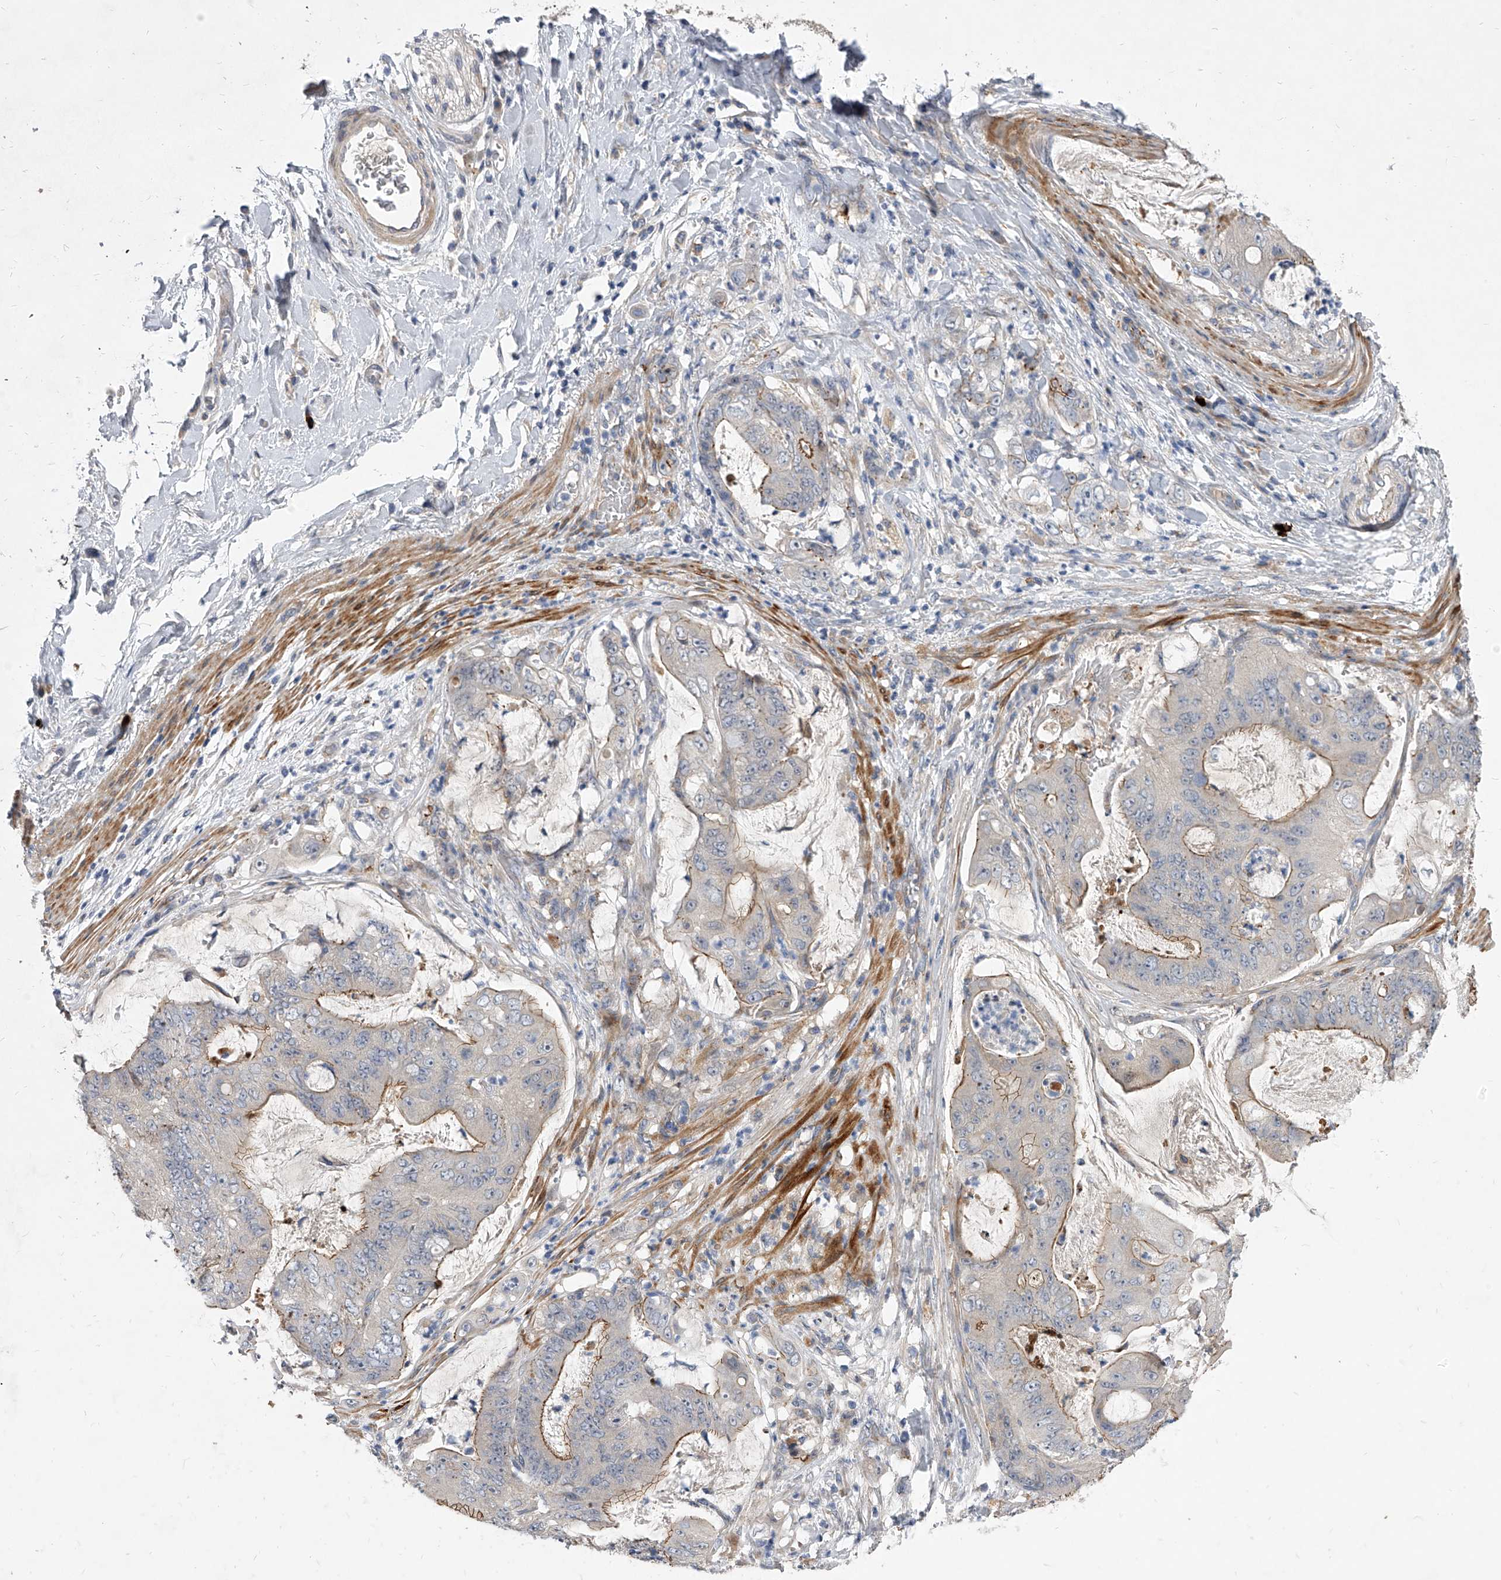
{"staining": {"intensity": "moderate", "quantity": "<25%", "location": "cytoplasmic/membranous"}, "tissue": "stomach cancer", "cell_type": "Tumor cells", "image_type": "cancer", "snomed": [{"axis": "morphology", "description": "Adenocarcinoma, NOS"}, {"axis": "topography", "description": "Stomach"}], "caption": "Immunohistochemistry staining of stomach cancer (adenocarcinoma), which shows low levels of moderate cytoplasmic/membranous expression in approximately <25% of tumor cells indicating moderate cytoplasmic/membranous protein staining. The staining was performed using DAB (brown) for protein detection and nuclei were counterstained in hematoxylin (blue).", "gene": "MINDY4", "patient": {"sex": "female", "age": 73}}